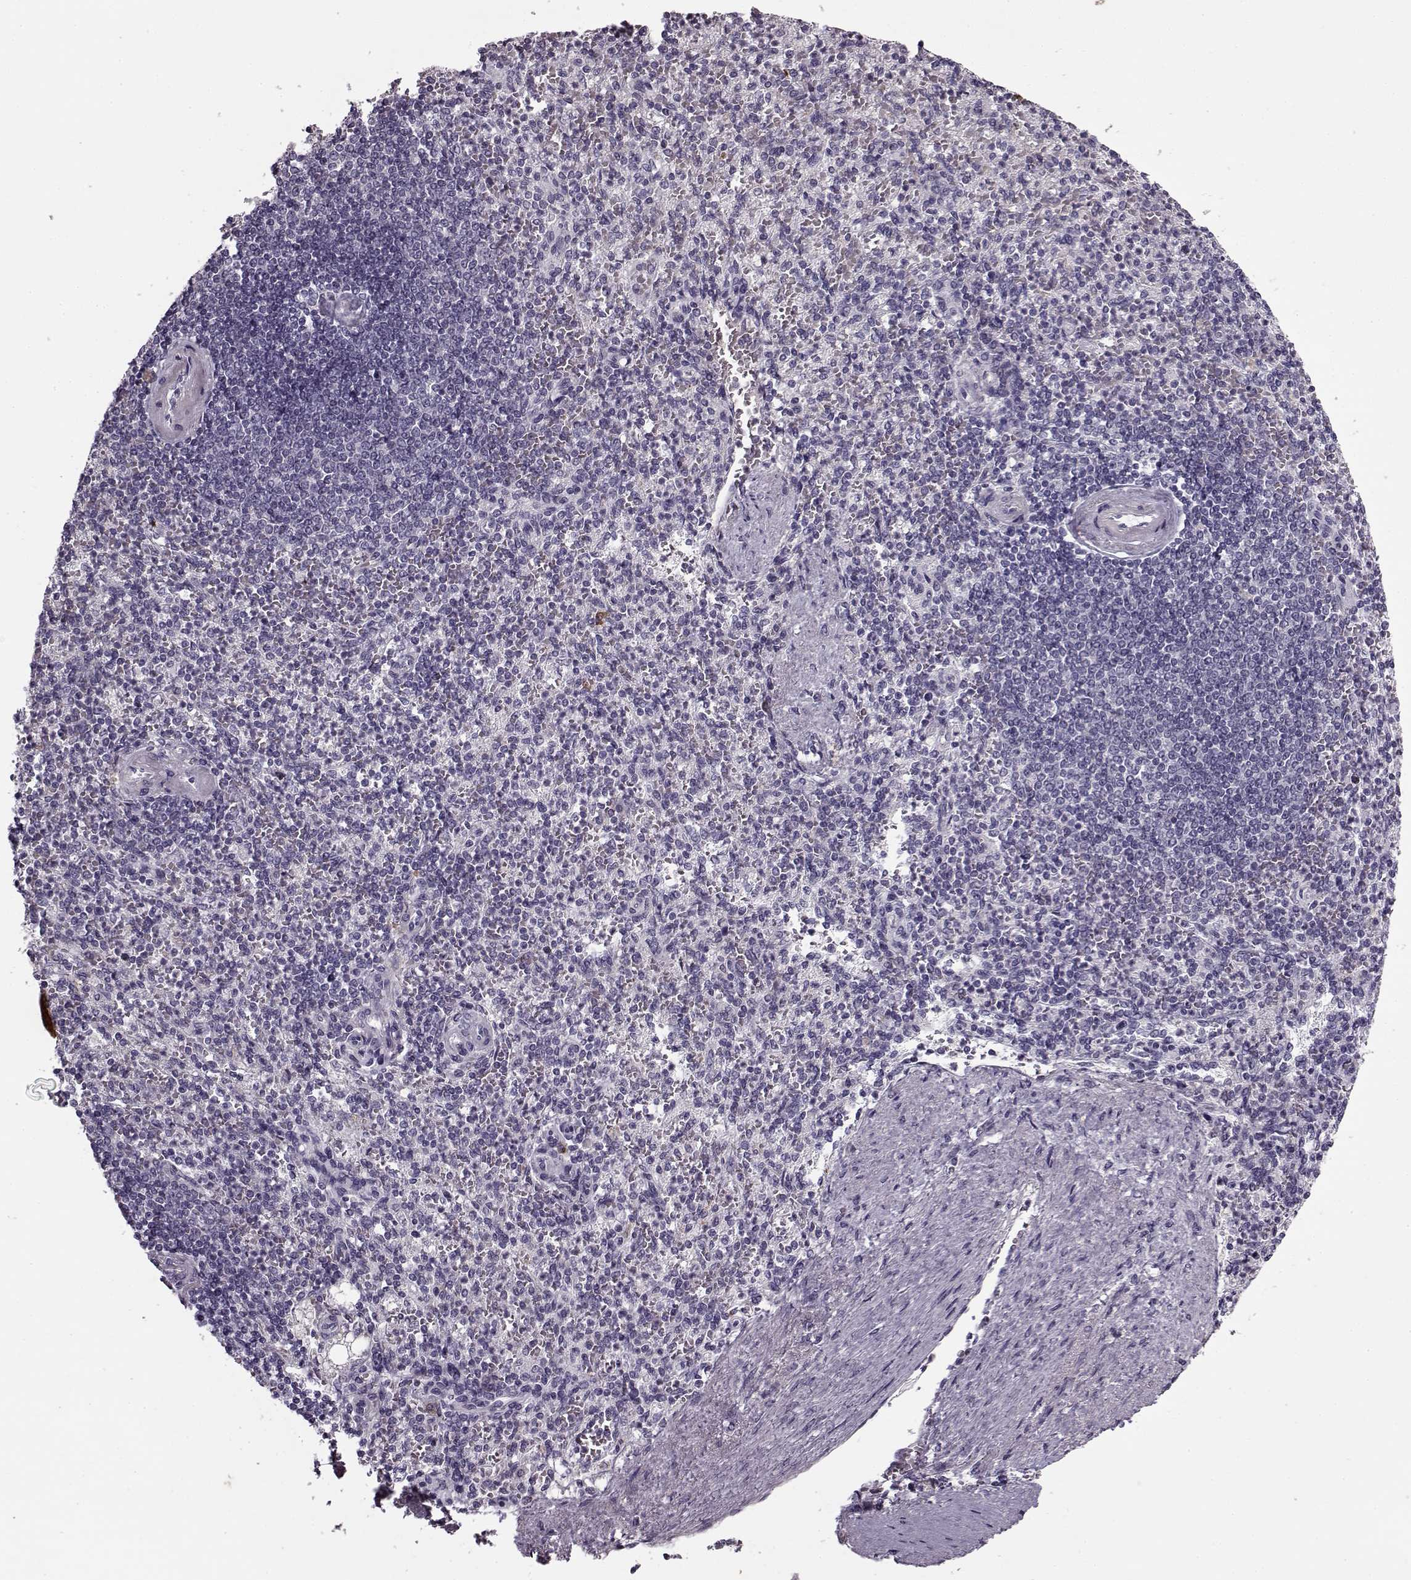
{"staining": {"intensity": "negative", "quantity": "none", "location": "none"}, "tissue": "spleen", "cell_type": "Cells in red pulp", "image_type": "normal", "snomed": [{"axis": "morphology", "description": "Normal tissue, NOS"}, {"axis": "topography", "description": "Spleen"}], "caption": "This is an IHC micrograph of normal human spleen. There is no expression in cells in red pulp.", "gene": "KRT9", "patient": {"sex": "female", "age": 74}}